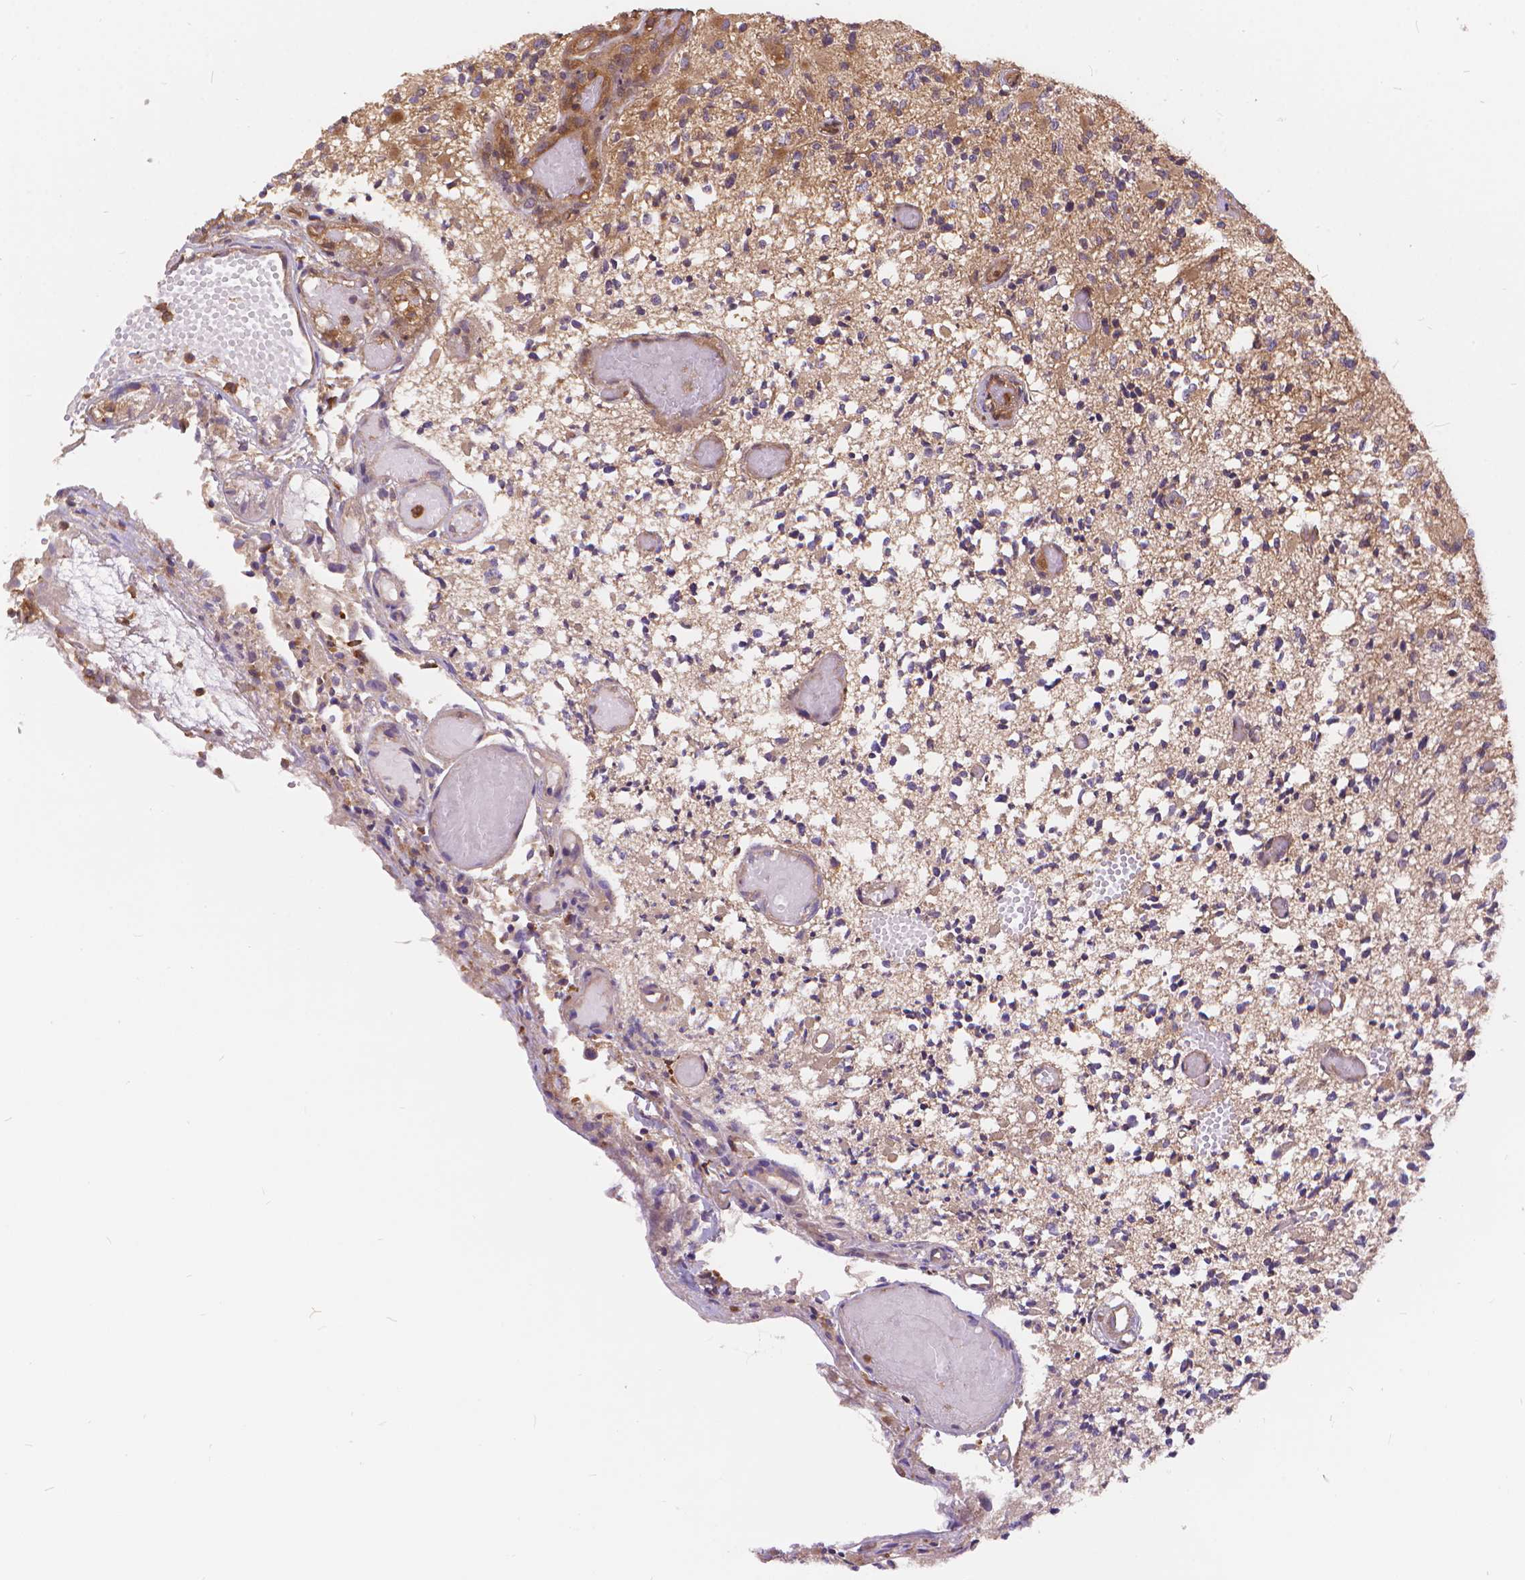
{"staining": {"intensity": "weak", "quantity": ">75%", "location": "cytoplasmic/membranous"}, "tissue": "glioma", "cell_type": "Tumor cells", "image_type": "cancer", "snomed": [{"axis": "morphology", "description": "Glioma, malignant, High grade"}, {"axis": "topography", "description": "Brain"}], "caption": "Tumor cells exhibit low levels of weak cytoplasmic/membranous expression in about >75% of cells in high-grade glioma (malignant).", "gene": "ARAP1", "patient": {"sex": "female", "age": 63}}